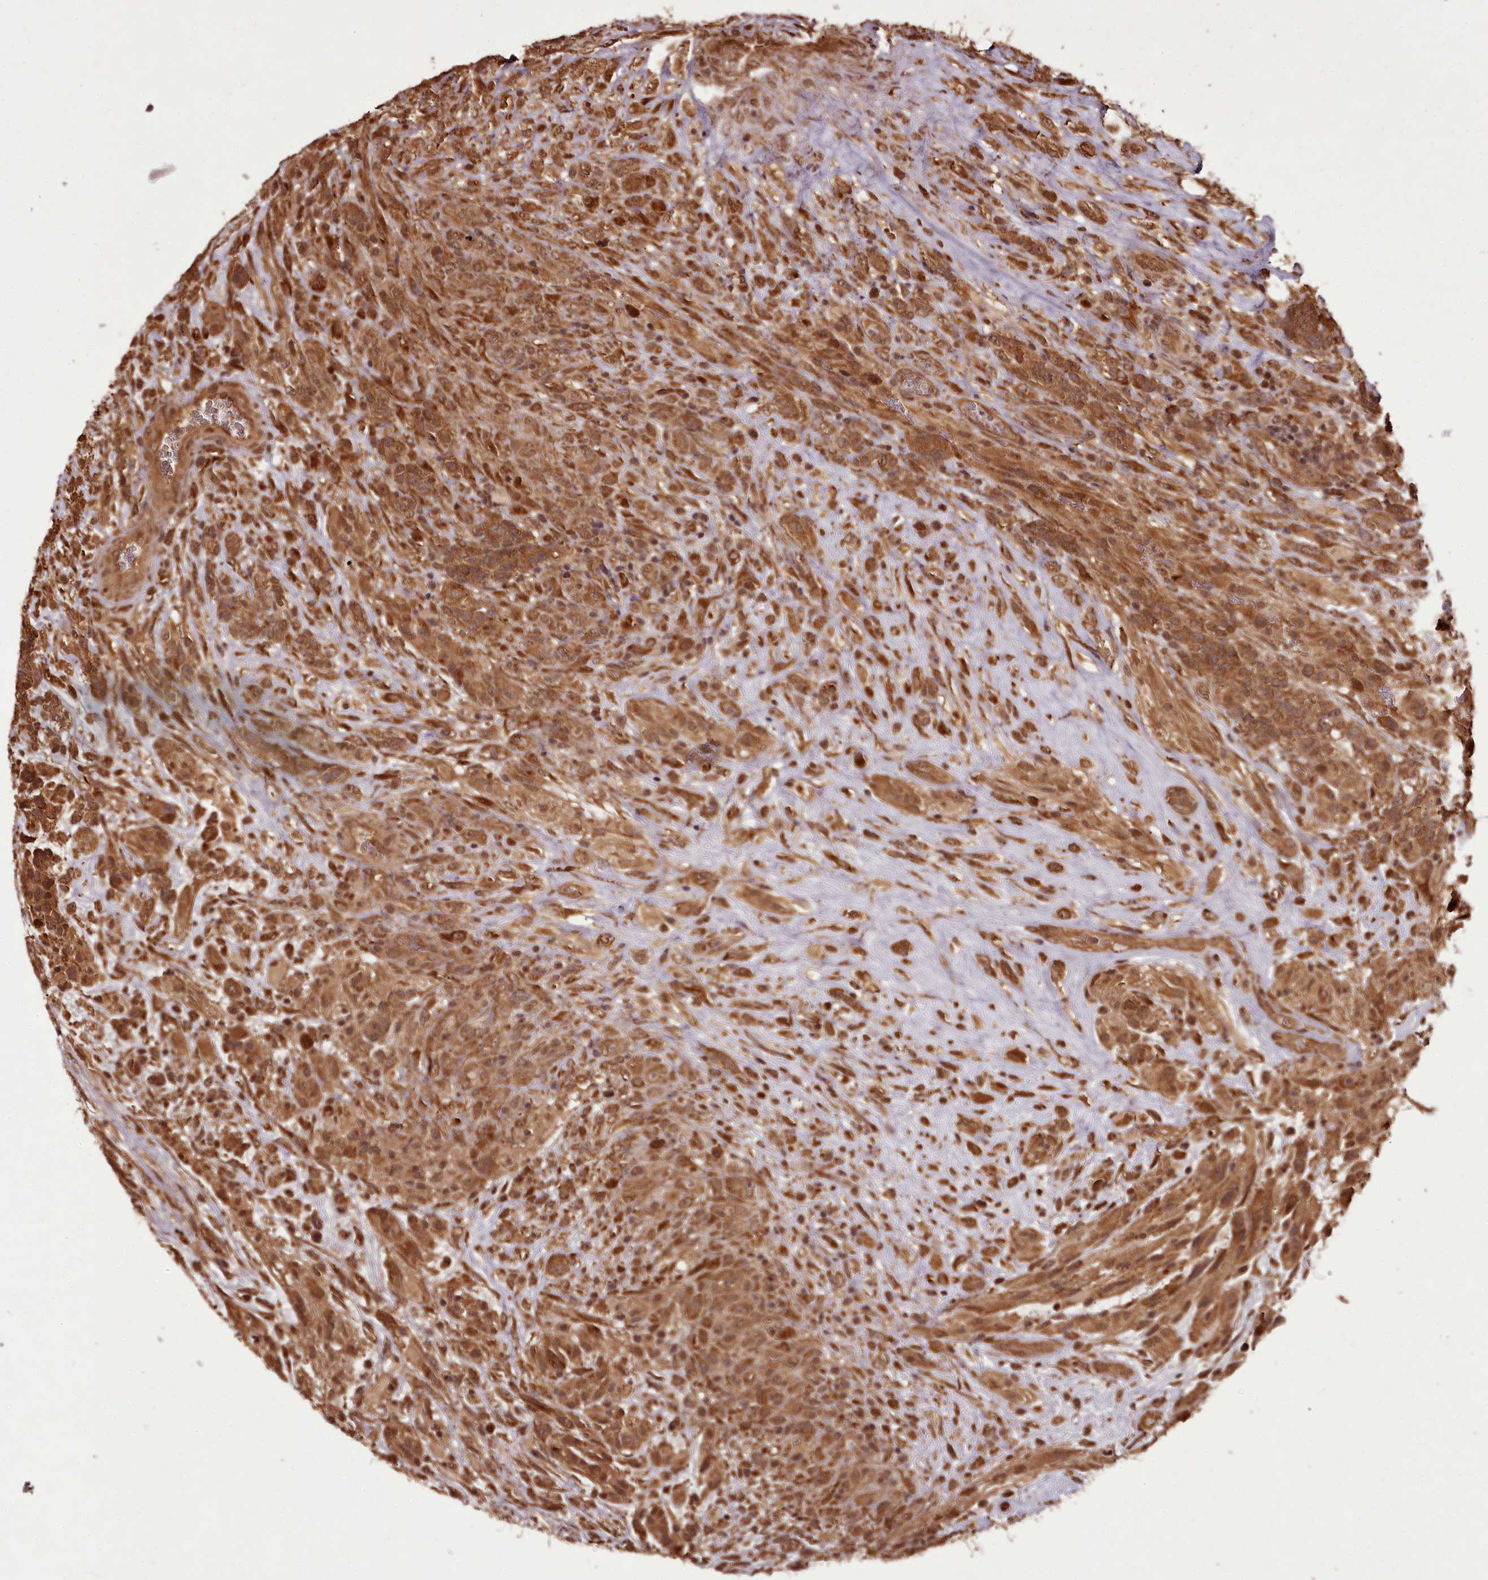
{"staining": {"intensity": "moderate", "quantity": ">75%", "location": "cytoplasmic/membranous,nuclear"}, "tissue": "glioma", "cell_type": "Tumor cells", "image_type": "cancer", "snomed": [{"axis": "morphology", "description": "Glioma, malignant, High grade"}, {"axis": "topography", "description": "Brain"}], "caption": "There is medium levels of moderate cytoplasmic/membranous and nuclear positivity in tumor cells of malignant glioma (high-grade), as demonstrated by immunohistochemical staining (brown color).", "gene": "NPRL2", "patient": {"sex": "male", "age": 61}}